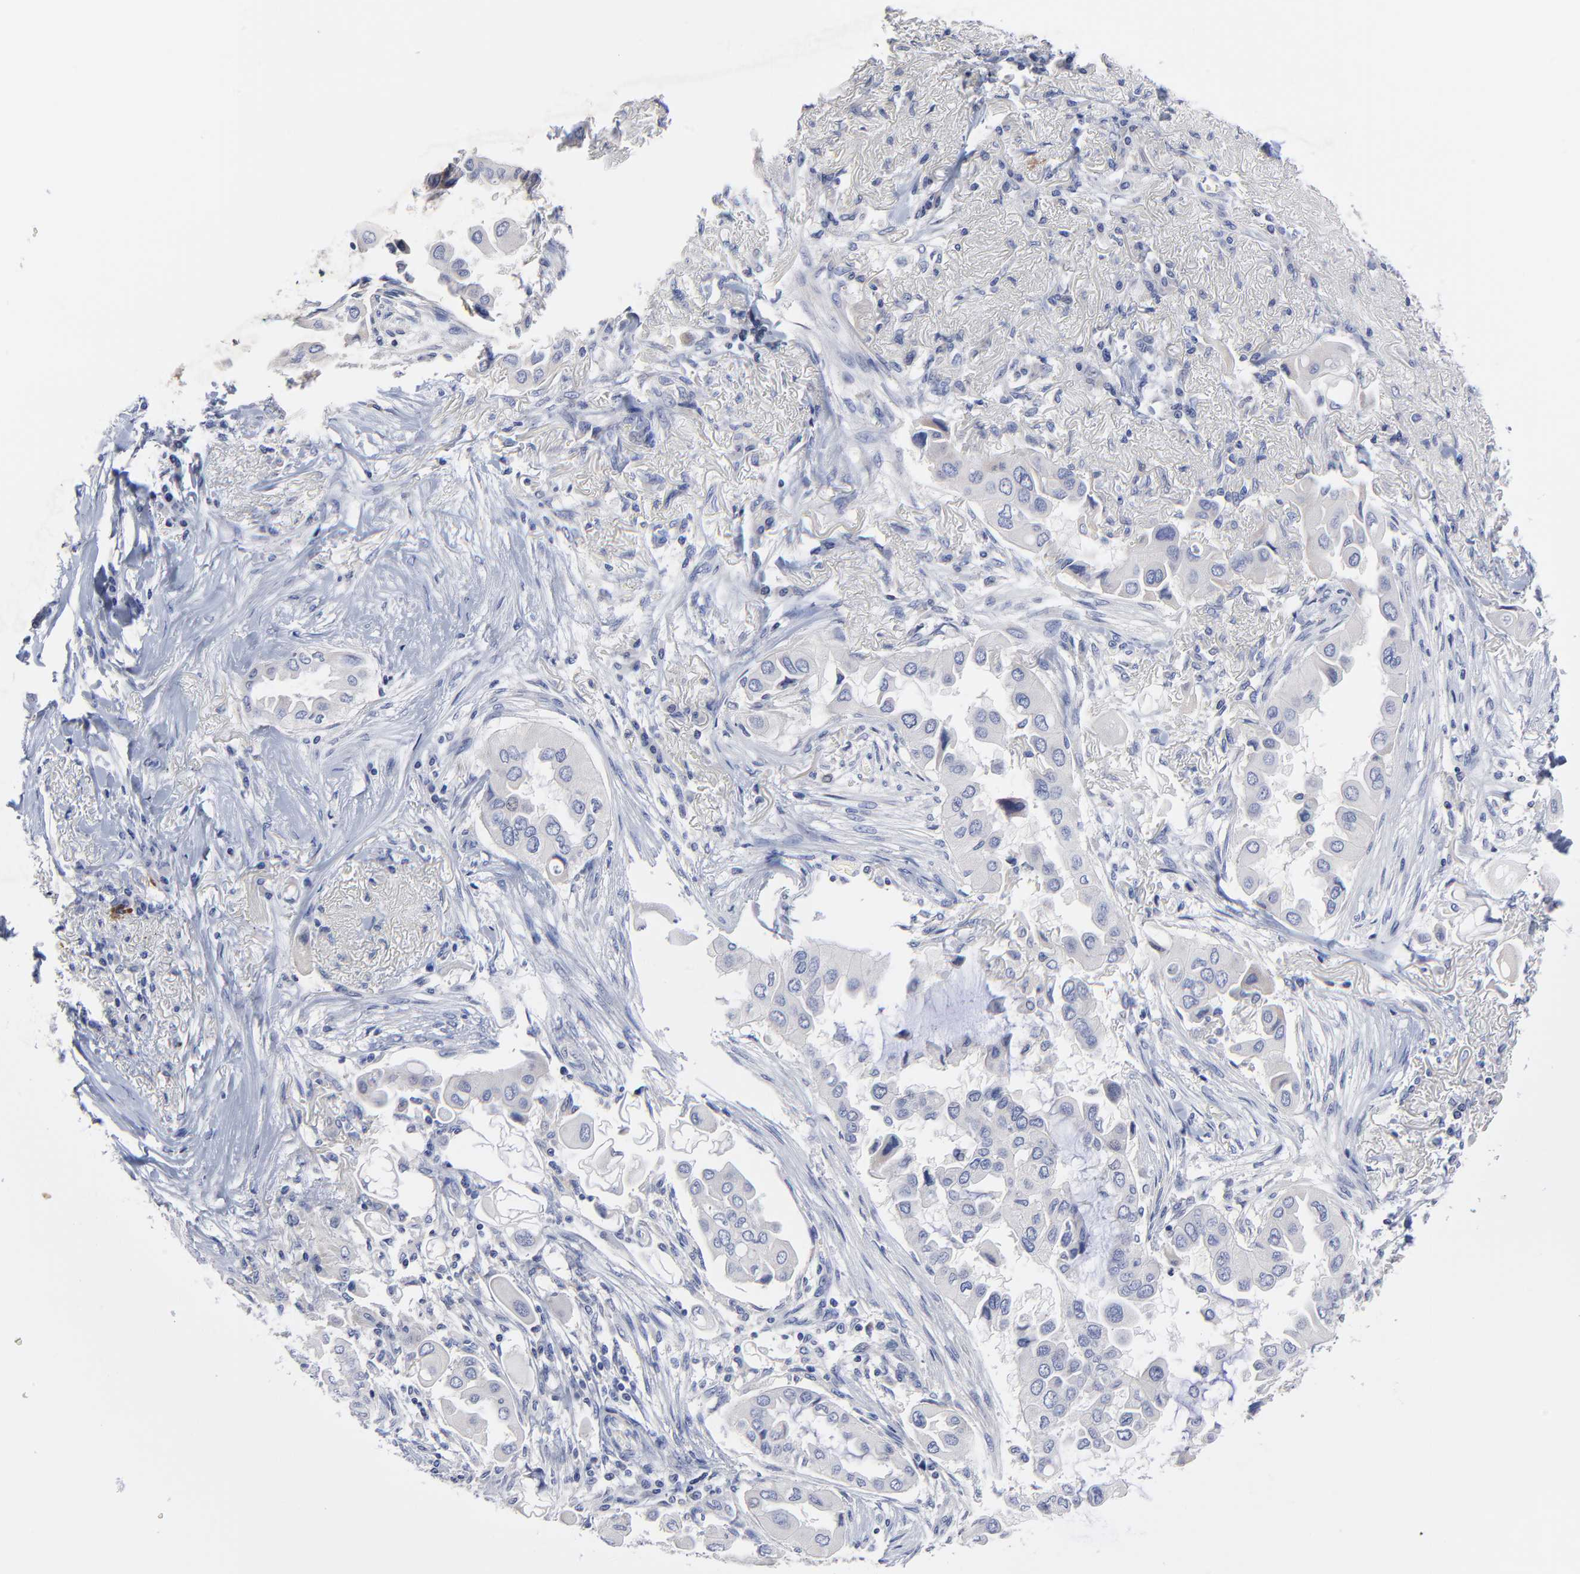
{"staining": {"intensity": "weak", "quantity": "<25%", "location": "cytoplasmic/membranous"}, "tissue": "lung cancer", "cell_type": "Tumor cells", "image_type": "cancer", "snomed": [{"axis": "morphology", "description": "Adenocarcinoma, NOS"}, {"axis": "topography", "description": "Lung"}], "caption": "This is a micrograph of IHC staining of lung adenocarcinoma, which shows no expression in tumor cells.", "gene": "FBXO10", "patient": {"sex": "female", "age": 76}}